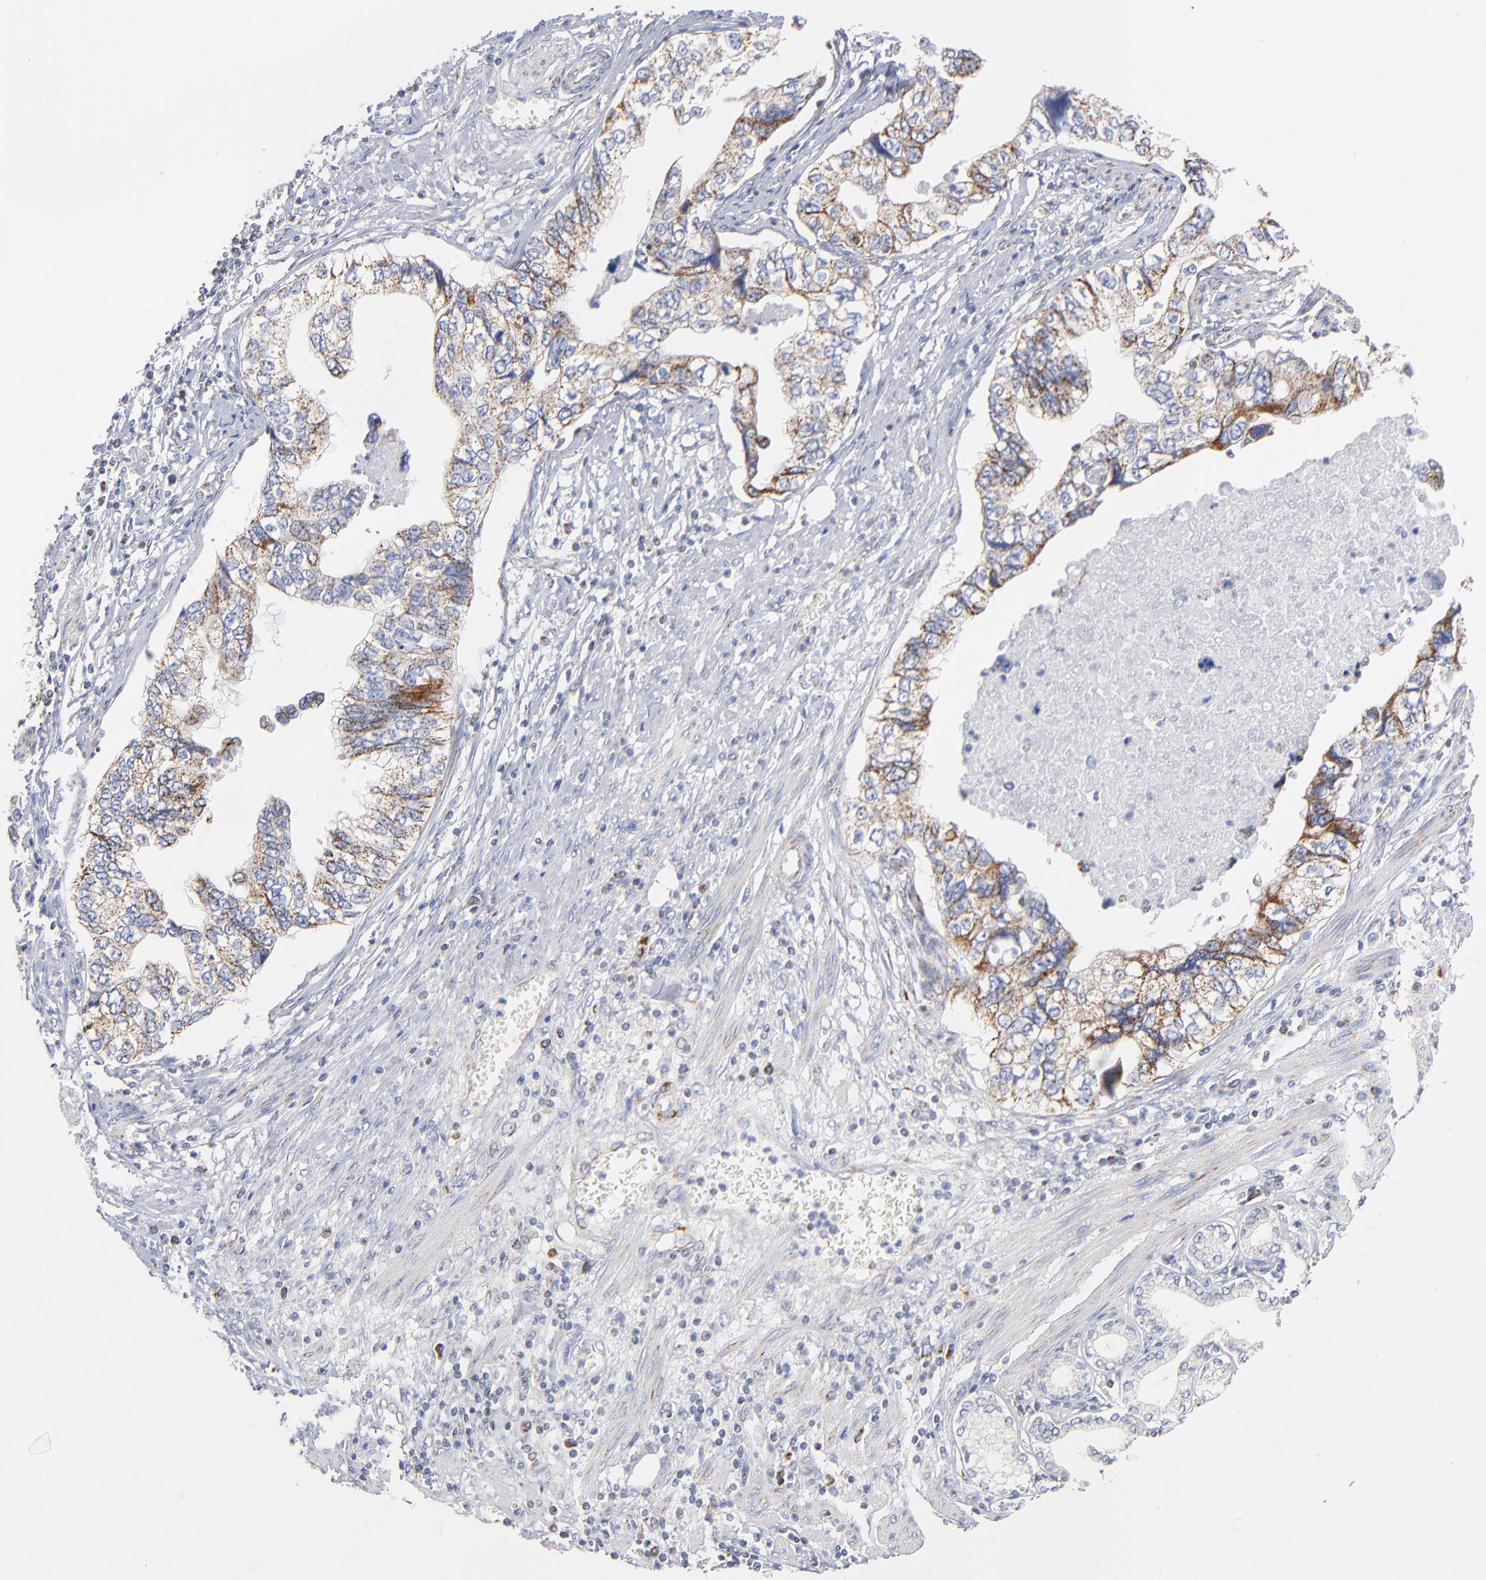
{"staining": {"intensity": "moderate", "quantity": ">75%", "location": "cytoplasmic/membranous"}, "tissue": "stomach cancer", "cell_type": "Tumor cells", "image_type": "cancer", "snomed": [{"axis": "morphology", "description": "Adenocarcinoma, NOS"}, {"axis": "topography", "description": "Pancreas"}, {"axis": "topography", "description": "Stomach, upper"}], "caption": "Immunohistochemical staining of stomach adenocarcinoma exhibits moderate cytoplasmic/membranous protein expression in approximately >75% of tumor cells. (Brightfield microscopy of DAB IHC at high magnification).", "gene": "DLAT", "patient": {"sex": "male", "age": 77}}